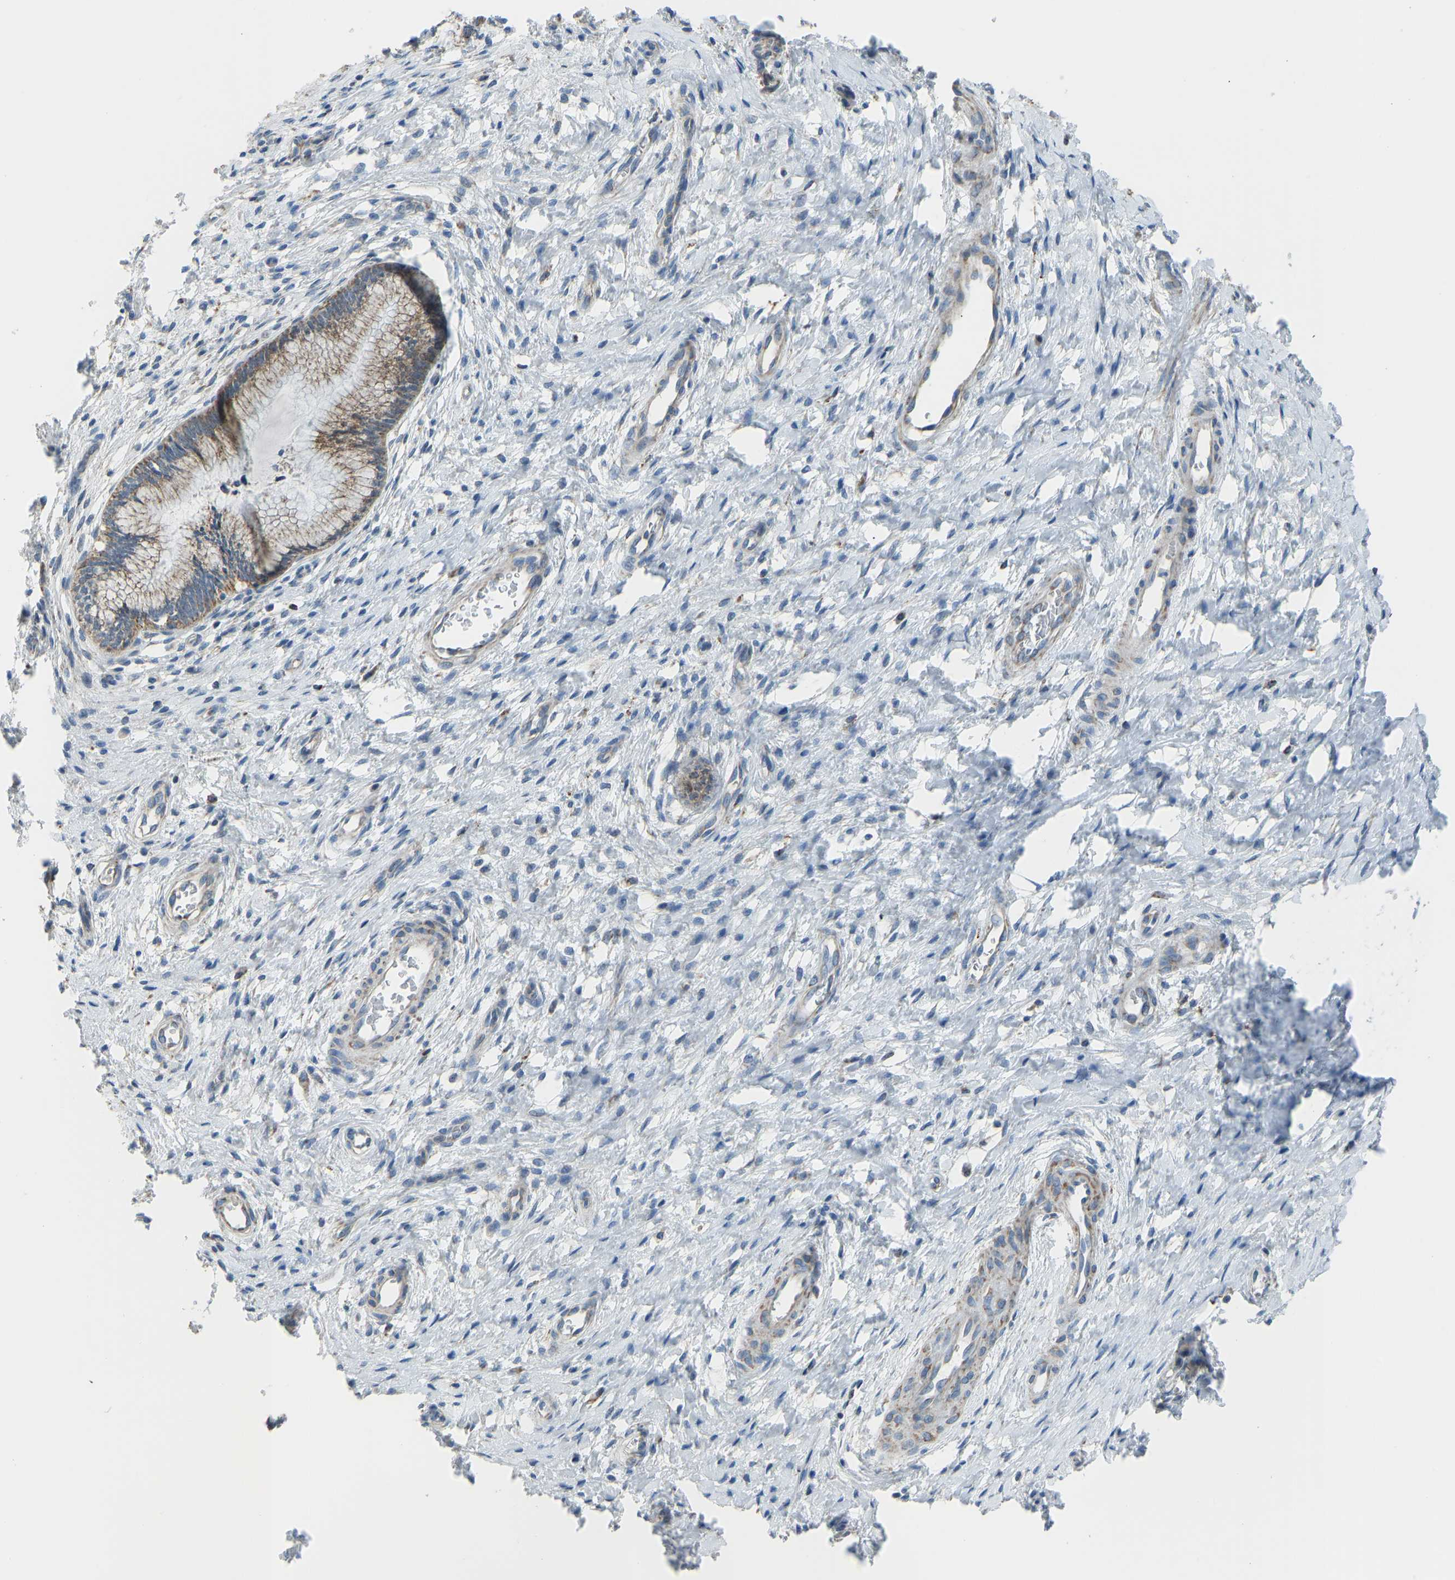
{"staining": {"intensity": "moderate", "quantity": ">75%", "location": "cytoplasmic/membranous"}, "tissue": "cervix", "cell_type": "Glandular cells", "image_type": "normal", "snomed": [{"axis": "morphology", "description": "Normal tissue, NOS"}, {"axis": "topography", "description": "Cervix"}], "caption": "Human cervix stained for a protein (brown) exhibits moderate cytoplasmic/membranous positive expression in approximately >75% of glandular cells.", "gene": "SMIM20", "patient": {"sex": "female", "age": 55}}